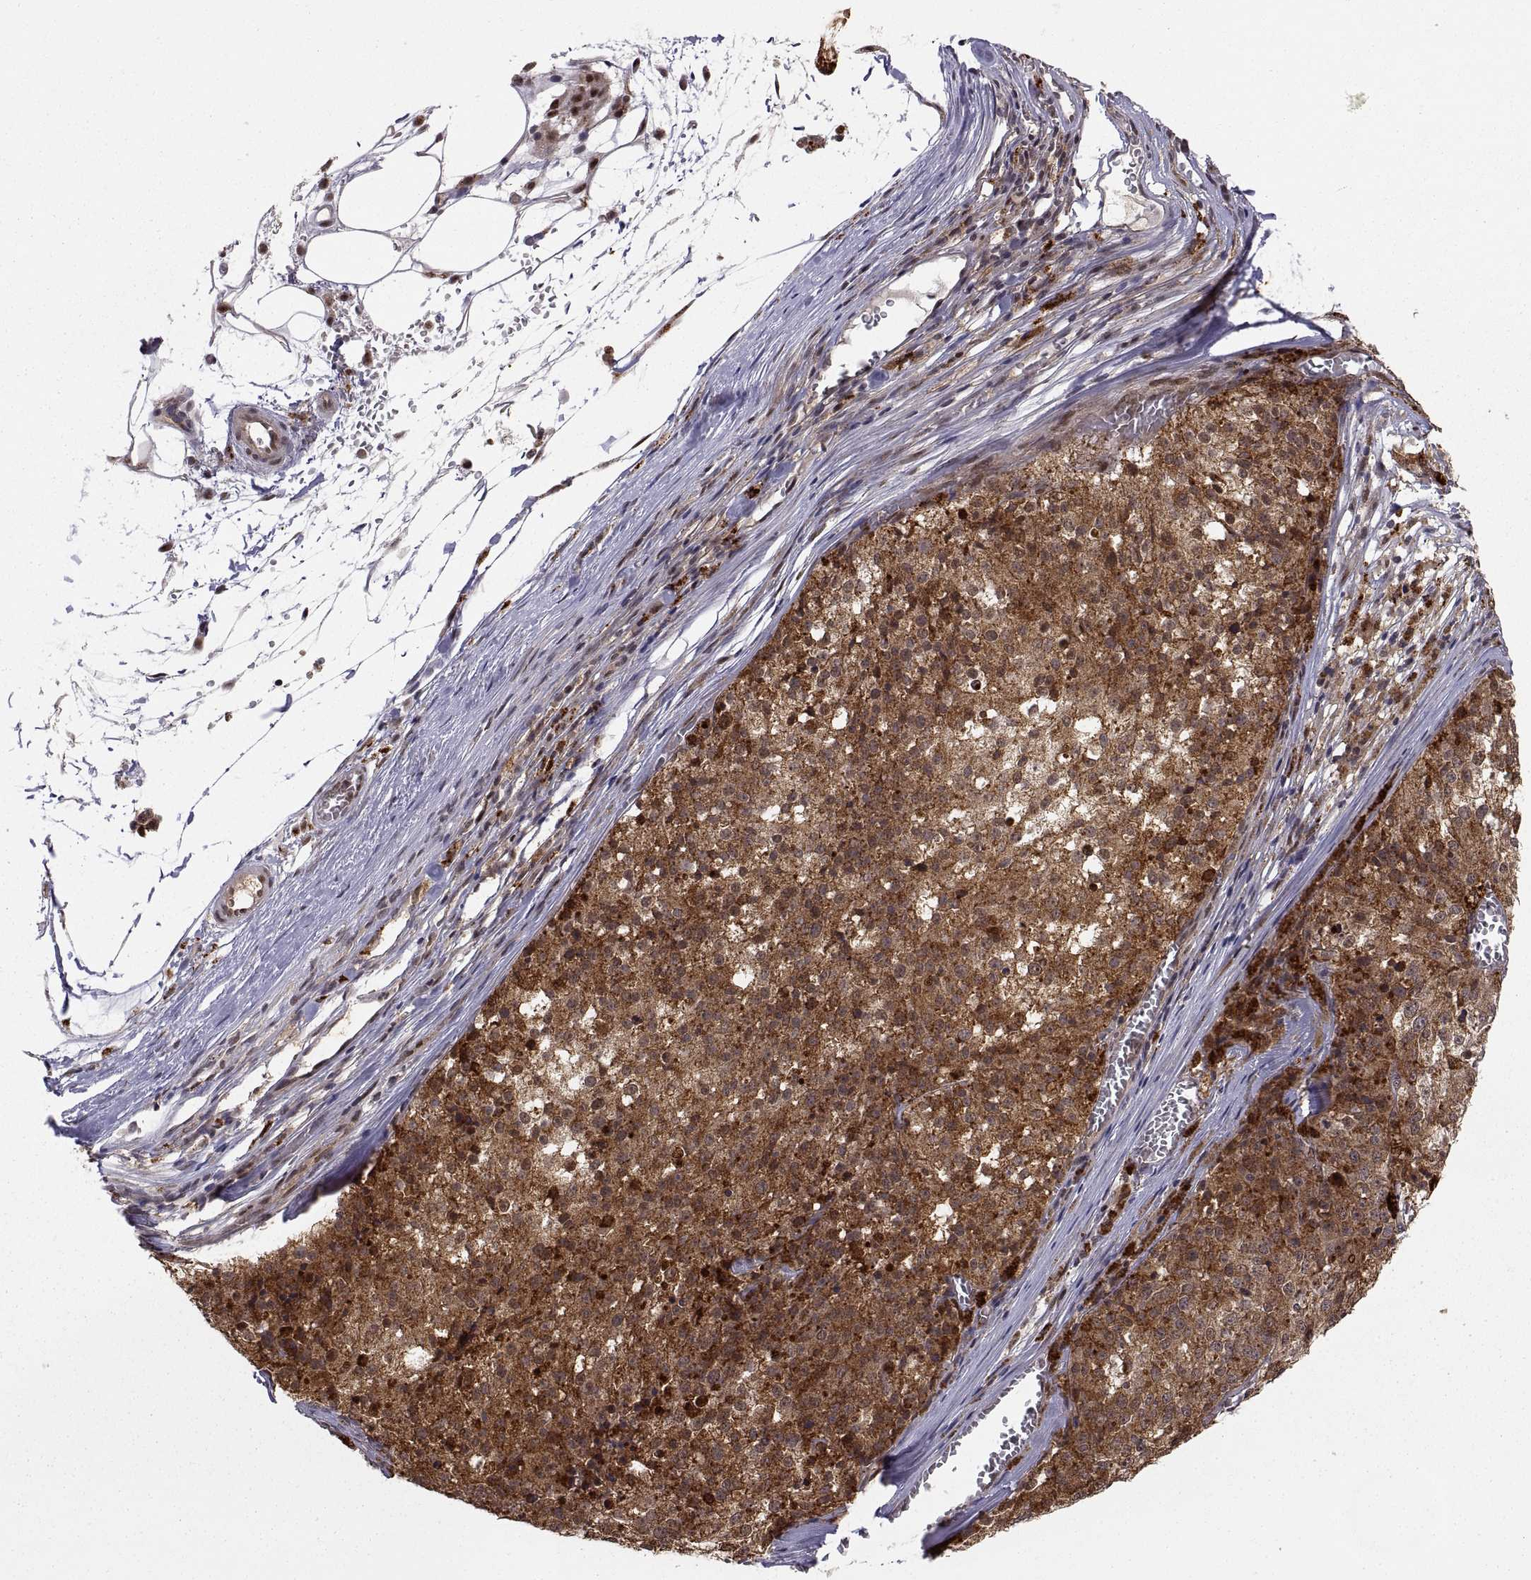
{"staining": {"intensity": "strong", "quantity": ">75%", "location": "cytoplasmic/membranous"}, "tissue": "melanoma", "cell_type": "Tumor cells", "image_type": "cancer", "snomed": [{"axis": "morphology", "description": "Malignant melanoma, Metastatic site"}, {"axis": "topography", "description": "Lymph node"}], "caption": "Tumor cells exhibit high levels of strong cytoplasmic/membranous staining in approximately >75% of cells in malignant melanoma (metastatic site). The staining was performed using DAB (3,3'-diaminobenzidine) to visualize the protein expression in brown, while the nuclei were stained in blue with hematoxylin (Magnification: 20x).", "gene": "PSMC2", "patient": {"sex": "female", "age": 64}}